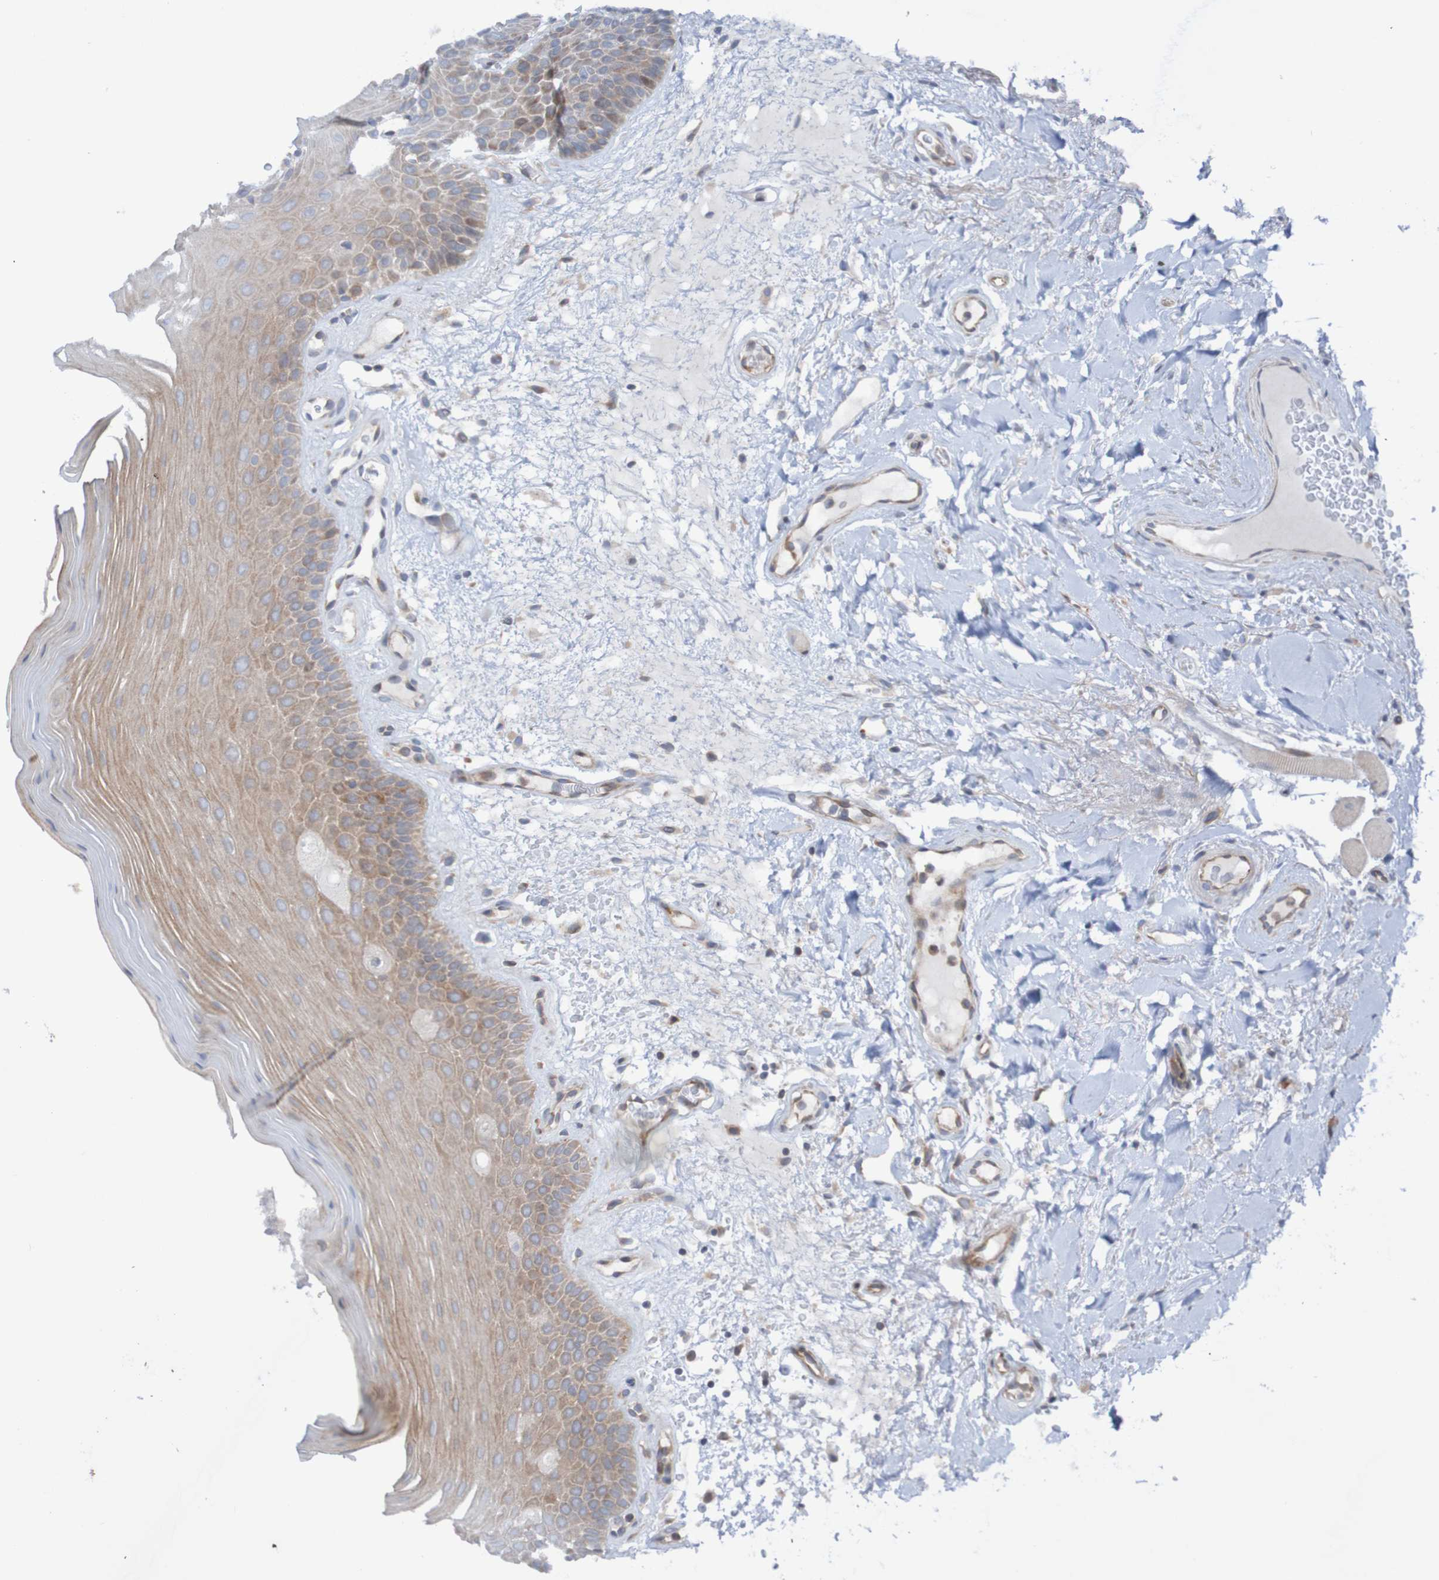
{"staining": {"intensity": "moderate", "quantity": ">75%", "location": "cytoplasmic/membranous"}, "tissue": "oral mucosa", "cell_type": "Squamous epithelial cells", "image_type": "normal", "snomed": [{"axis": "morphology", "description": "Normal tissue, NOS"}, {"axis": "morphology", "description": "Squamous cell carcinoma, NOS"}, {"axis": "topography", "description": "Skeletal muscle"}, {"axis": "topography", "description": "Adipose tissue"}, {"axis": "topography", "description": "Vascular tissue"}, {"axis": "topography", "description": "Oral tissue"}, {"axis": "topography", "description": "Peripheral nerve tissue"}, {"axis": "topography", "description": "Head-Neck"}], "caption": "IHC staining of unremarkable oral mucosa, which demonstrates medium levels of moderate cytoplasmic/membranous staining in approximately >75% of squamous epithelial cells indicating moderate cytoplasmic/membranous protein staining. The staining was performed using DAB (brown) for protein detection and nuclei were counterstained in hematoxylin (blue).", "gene": "ANGPT4", "patient": {"sex": "male", "age": 71}}